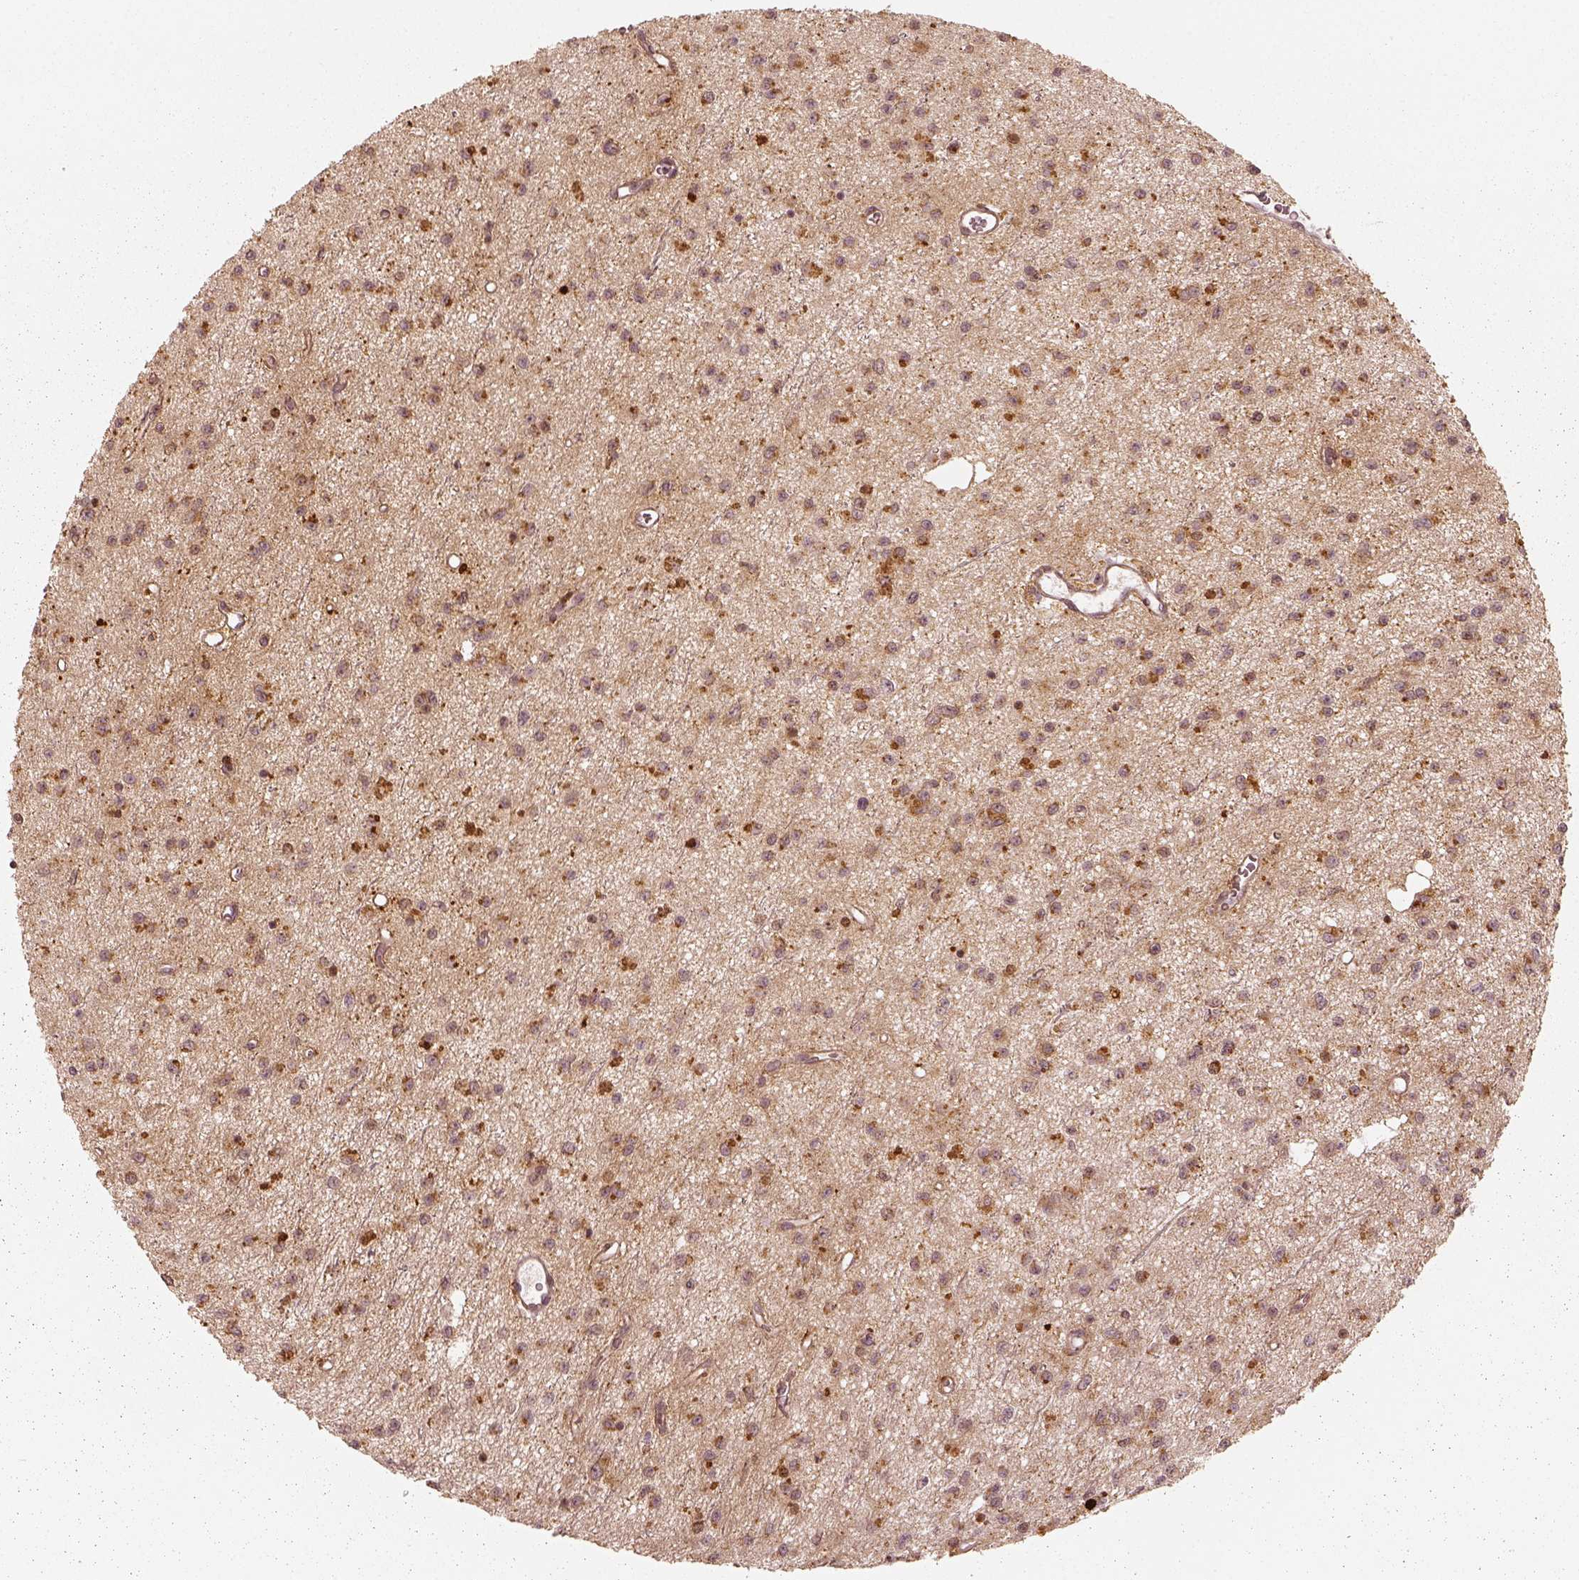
{"staining": {"intensity": "moderate", "quantity": ">75%", "location": "cytoplasmic/membranous"}, "tissue": "glioma", "cell_type": "Tumor cells", "image_type": "cancer", "snomed": [{"axis": "morphology", "description": "Glioma, malignant, Low grade"}, {"axis": "topography", "description": "Brain"}], "caption": "Approximately >75% of tumor cells in human glioma show moderate cytoplasmic/membranous protein staining as visualized by brown immunohistochemical staining.", "gene": "SLC12A9", "patient": {"sex": "female", "age": 45}}